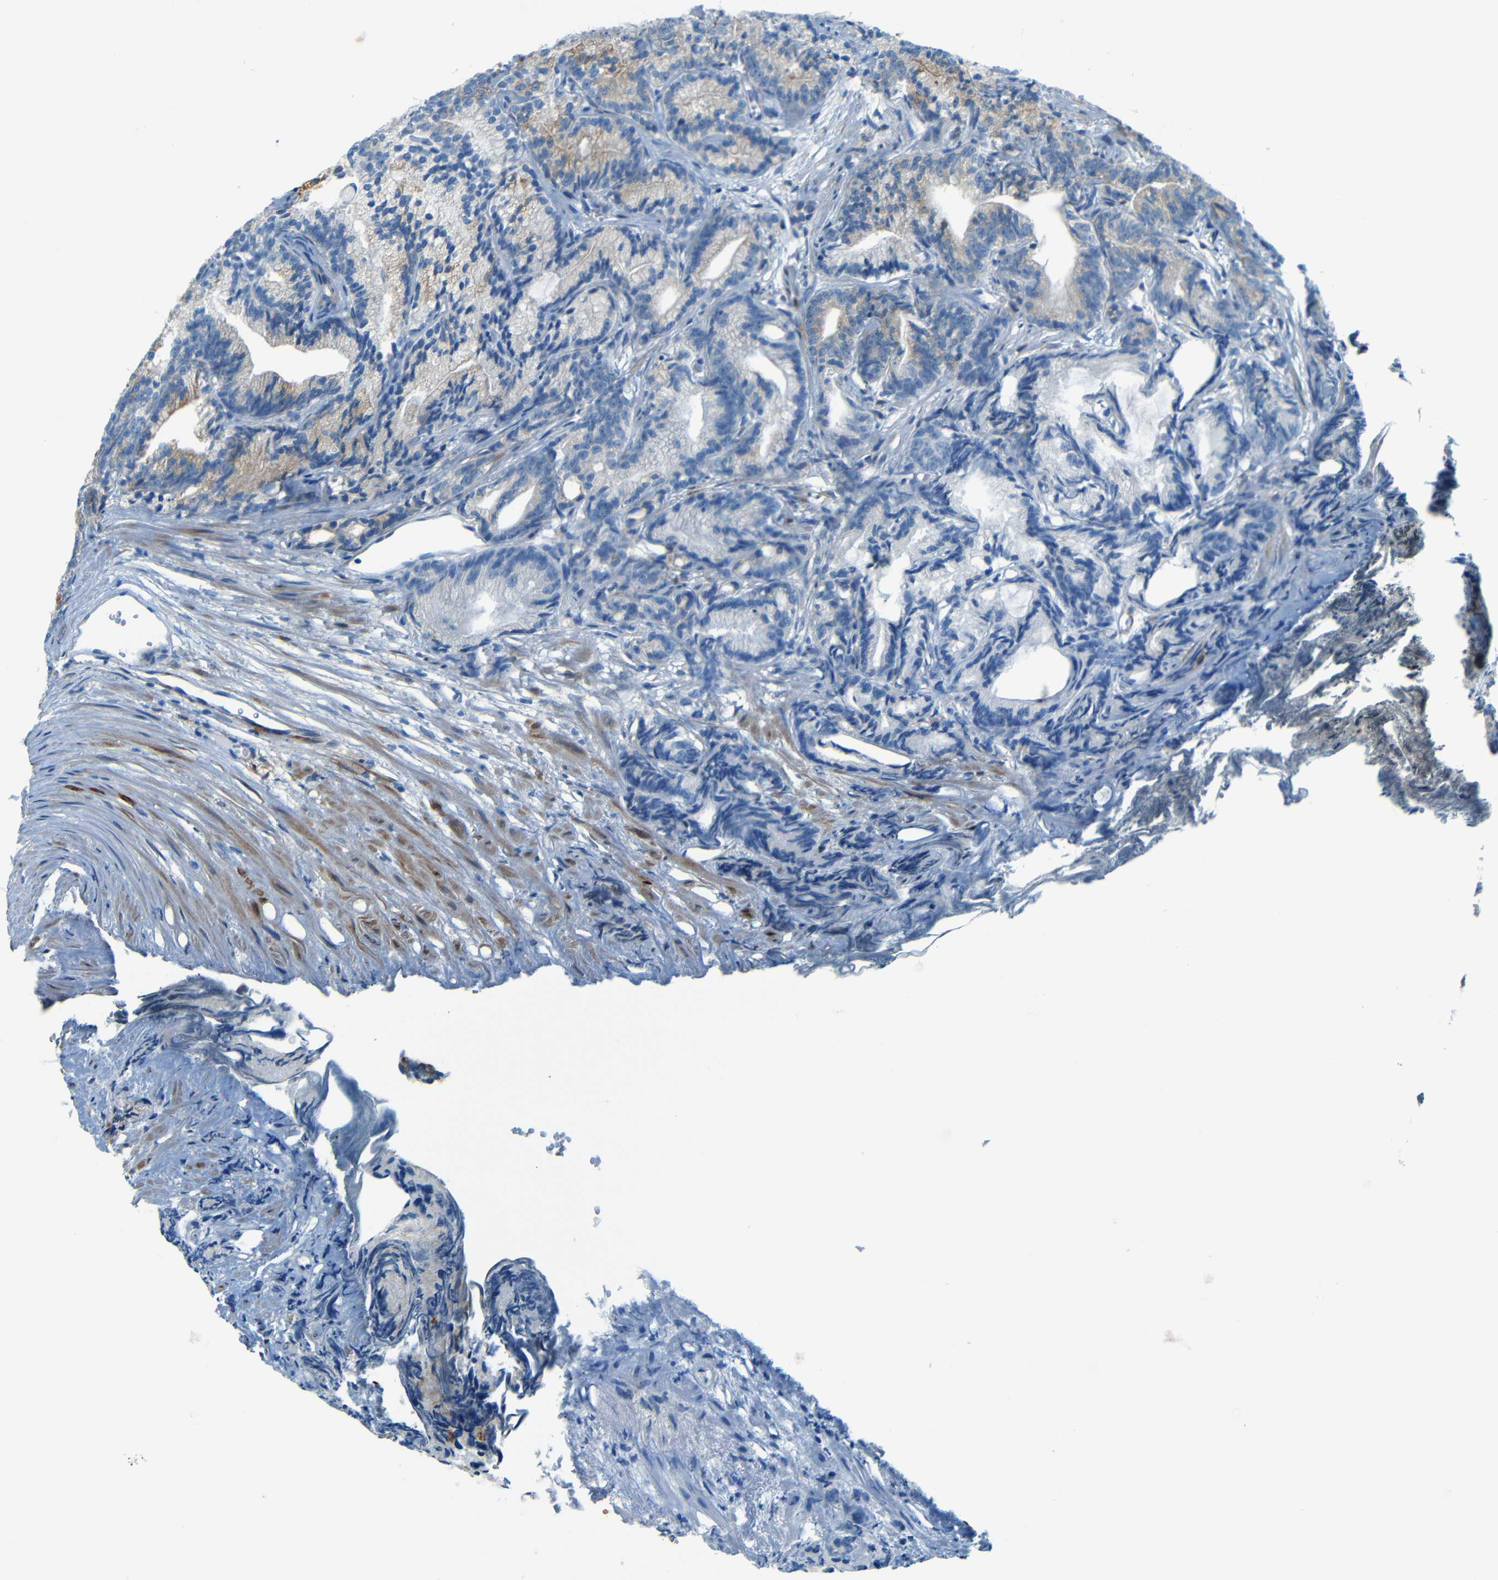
{"staining": {"intensity": "moderate", "quantity": "25%-75%", "location": "cytoplasmic/membranous"}, "tissue": "prostate cancer", "cell_type": "Tumor cells", "image_type": "cancer", "snomed": [{"axis": "morphology", "description": "Adenocarcinoma, Low grade"}, {"axis": "topography", "description": "Prostate"}], "caption": "IHC staining of prostate cancer (low-grade adenocarcinoma), which demonstrates medium levels of moderate cytoplasmic/membranous positivity in about 25%-75% of tumor cells indicating moderate cytoplasmic/membranous protein expression. The staining was performed using DAB (brown) for protein detection and nuclei were counterstained in hematoxylin (blue).", "gene": "MAP2", "patient": {"sex": "male", "age": 89}}